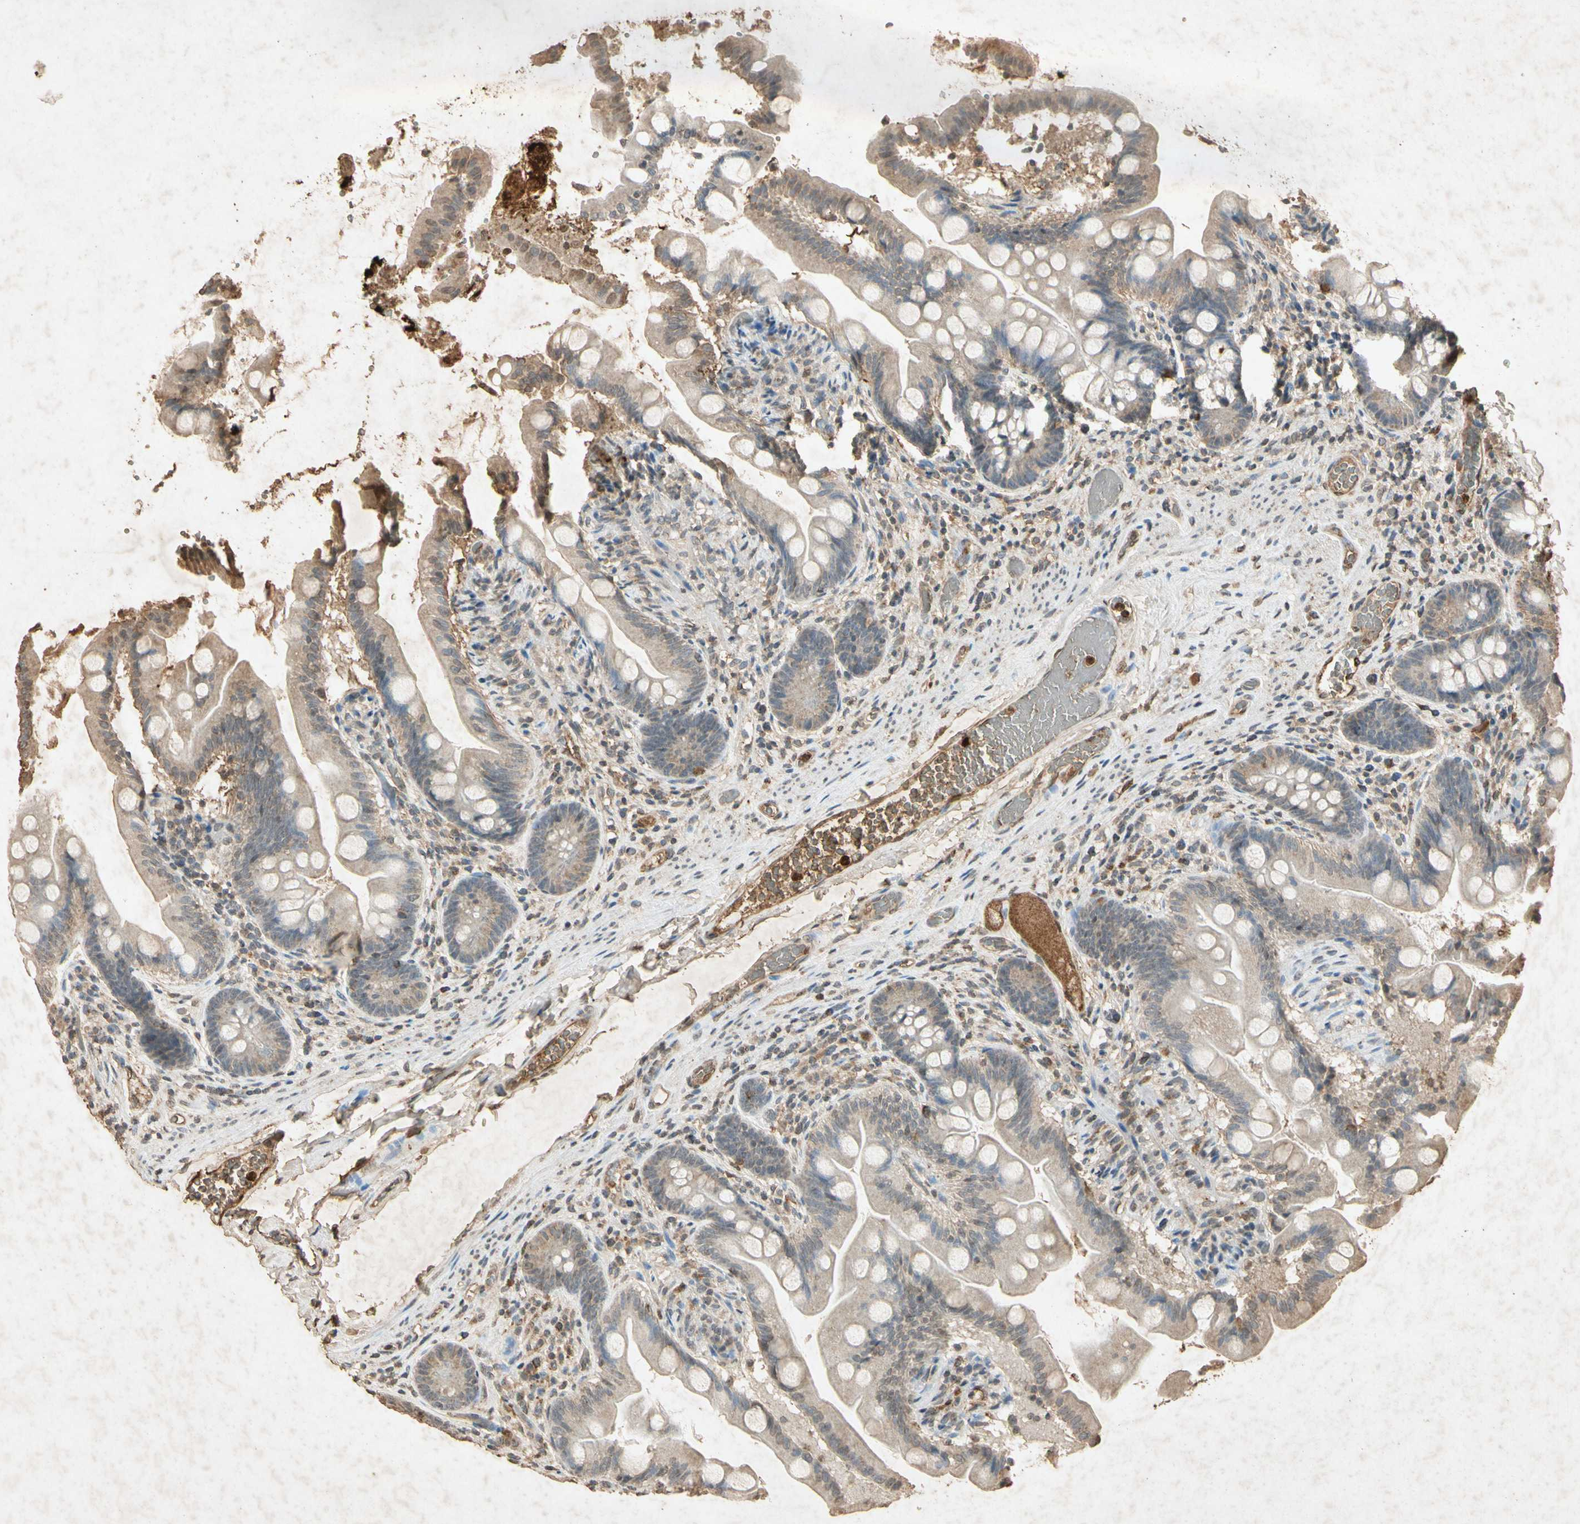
{"staining": {"intensity": "weak", "quantity": ">75%", "location": "cytoplasmic/membranous"}, "tissue": "small intestine", "cell_type": "Glandular cells", "image_type": "normal", "snomed": [{"axis": "morphology", "description": "Normal tissue, NOS"}, {"axis": "topography", "description": "Small intestine"}], "caption": "Immunohistochemistry (IHC) staining of benign small intestine, which demonstrates low levels of weak cytoplasmic/membranous positivity in approximately >75% of glandular cells indicating weak cytoplasmic/membranous protein staining. The staining was performed using DAB (brown) for protein detection and nuclei were counterstained in hematoxylin (blue).", "gene": "MSRB1", "patient": {"sex": "female", "age": 56}}